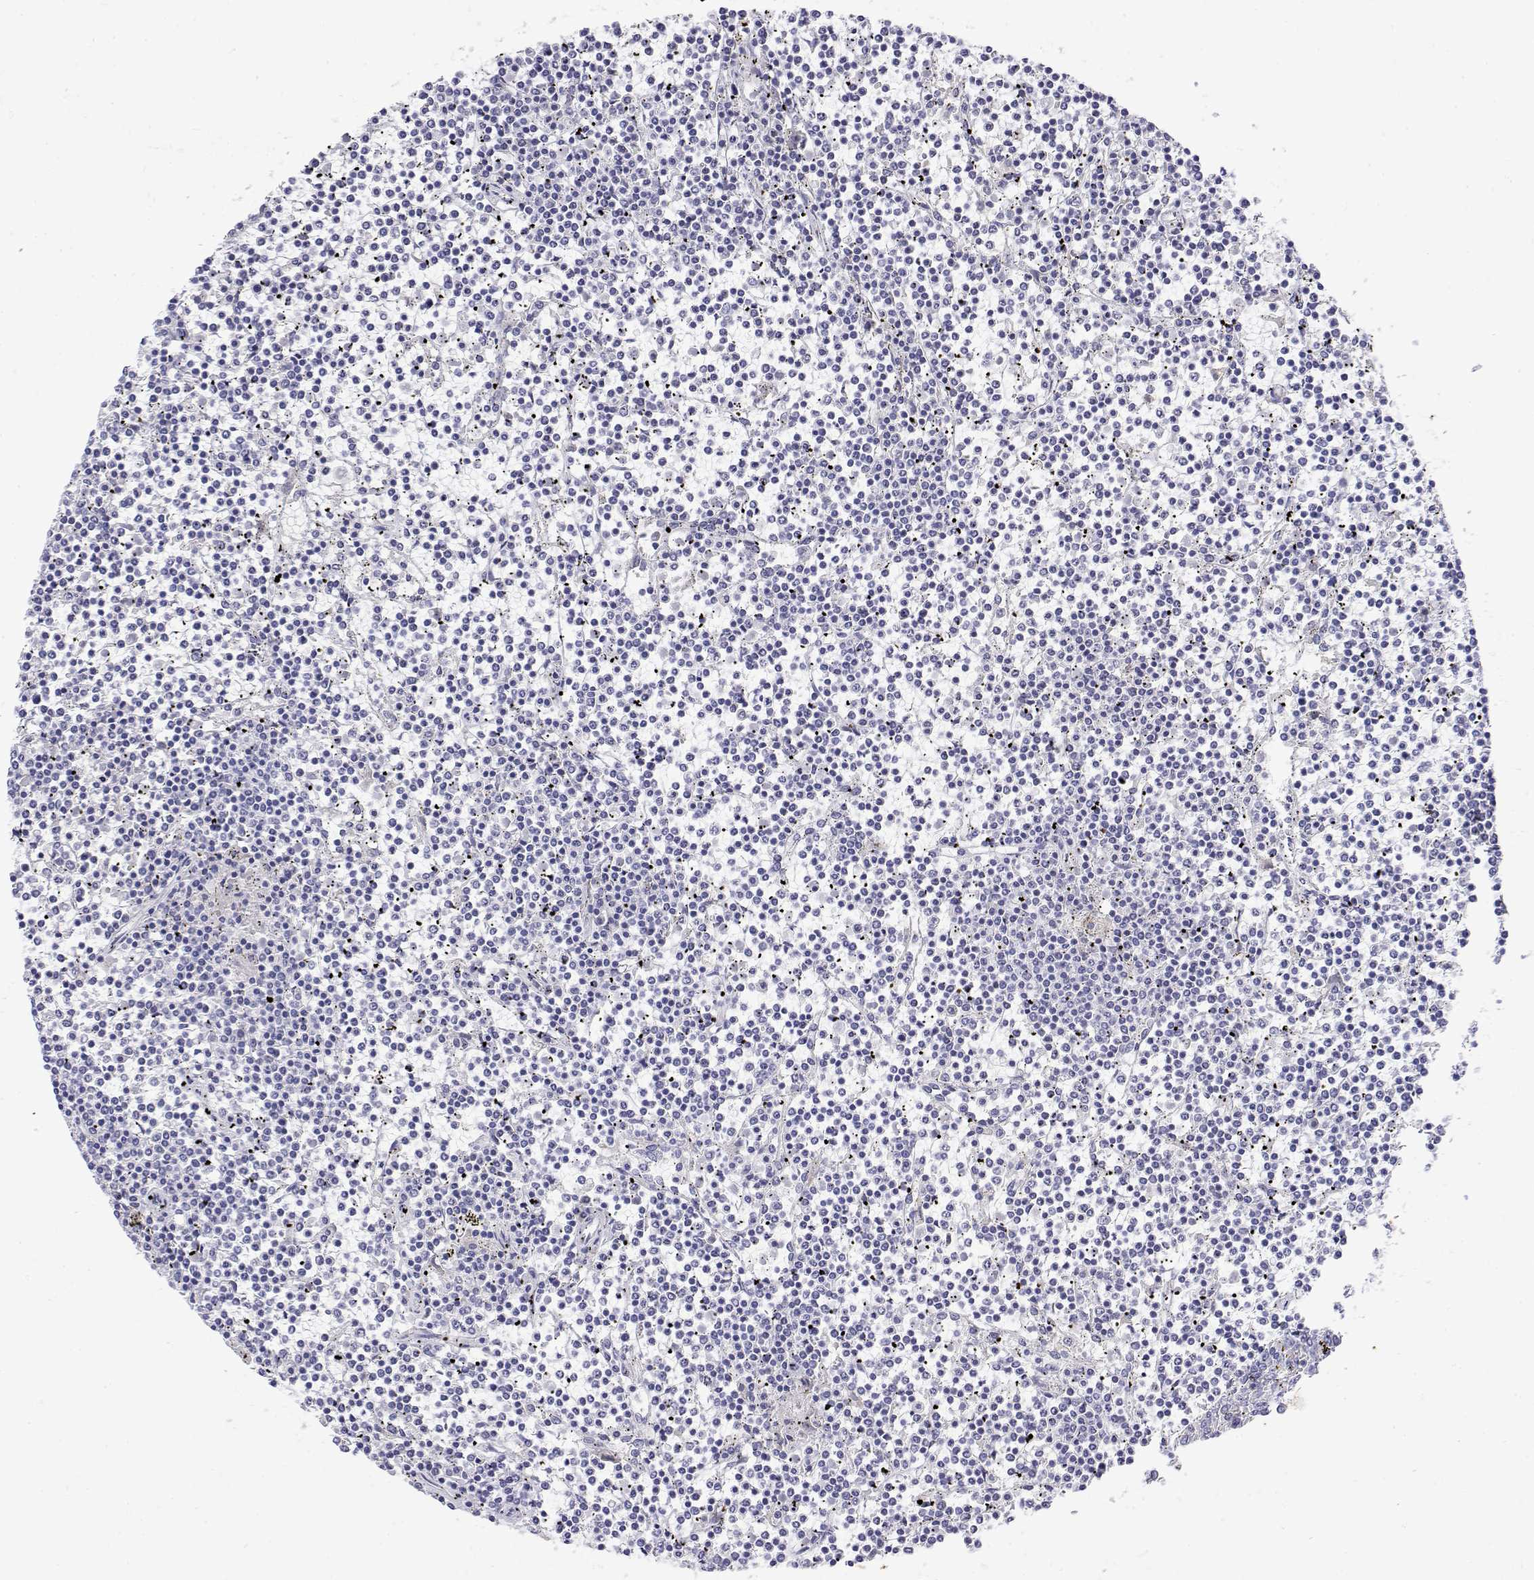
{"staining": {"intensity": "negative", "quantity": "none", "location": "none"}, "tissue": "lymphoma", "cell_type": "Tumor cells", "image_type": "cancer", "snomed": [{"axis": "morphology", "description": "Malignant lymphoma, non-Hodgkin's type, Low grade"}, {"axis": "topography", "description": "Spleen"}], "caption": "This is an immunohistochemistry histopathology image of human low-grade malignant lymphoma, non-Hodgkin's type. There is no staining in tumor cells.", "gene": "LY6D", "patient": {"sex": "female", "age": 19}}